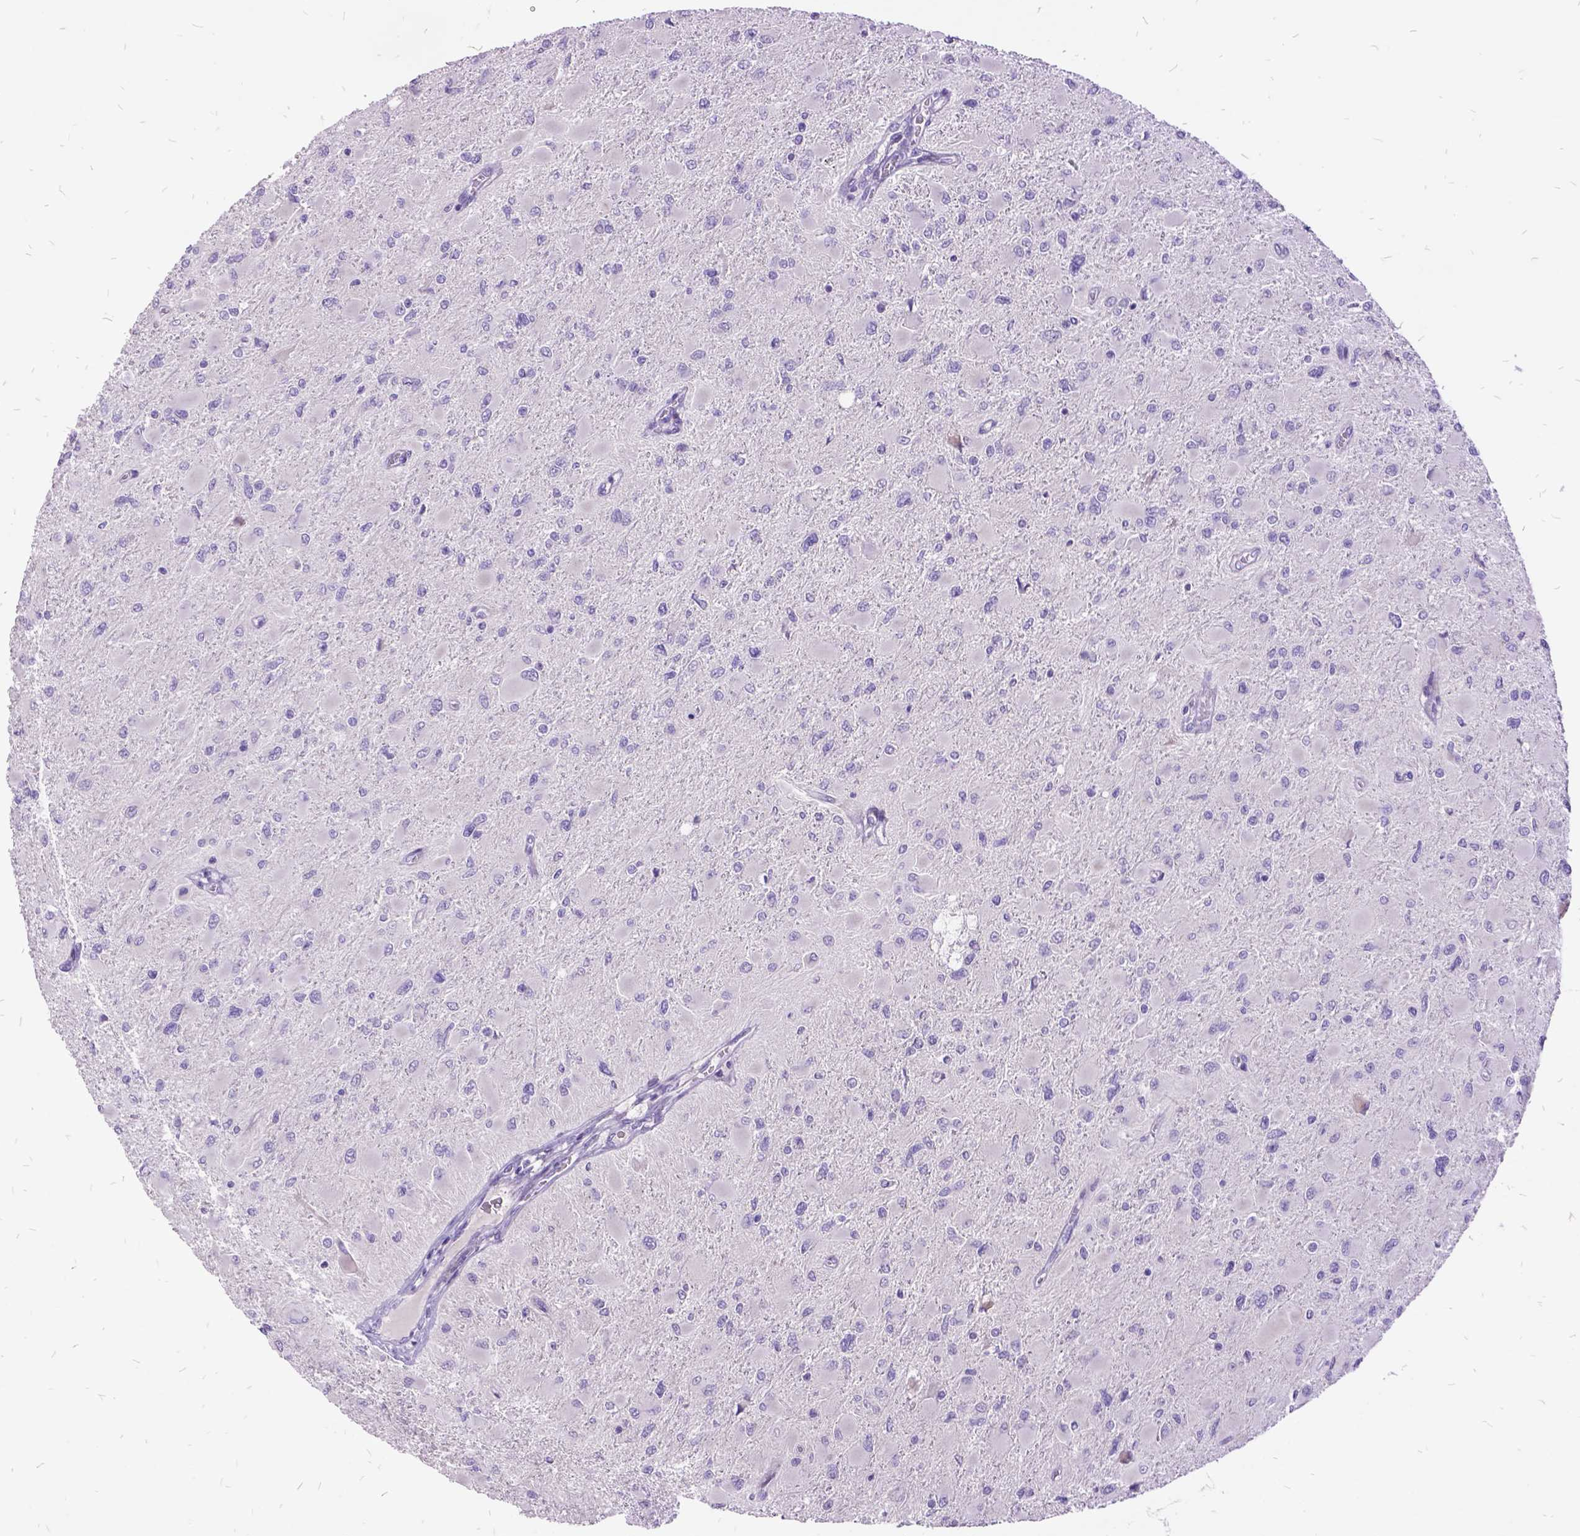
{"staining": {"intensity": "negative", "quantity": "none", "location": "none"}, "tissue": "glioma", "cell_type": "Tumor cells", "image_type": "cancer", "snomed": [{"axis": "morphology", "description": "Glioma, malignant, High grade"}, {"axis": "topography", "description": "Cerebral cortex"}], "caption": "IHC of human glioma shows no expression in tumor cells.", "gene": "ITGB6", "patient": {"sex": "female", "age": 36}}